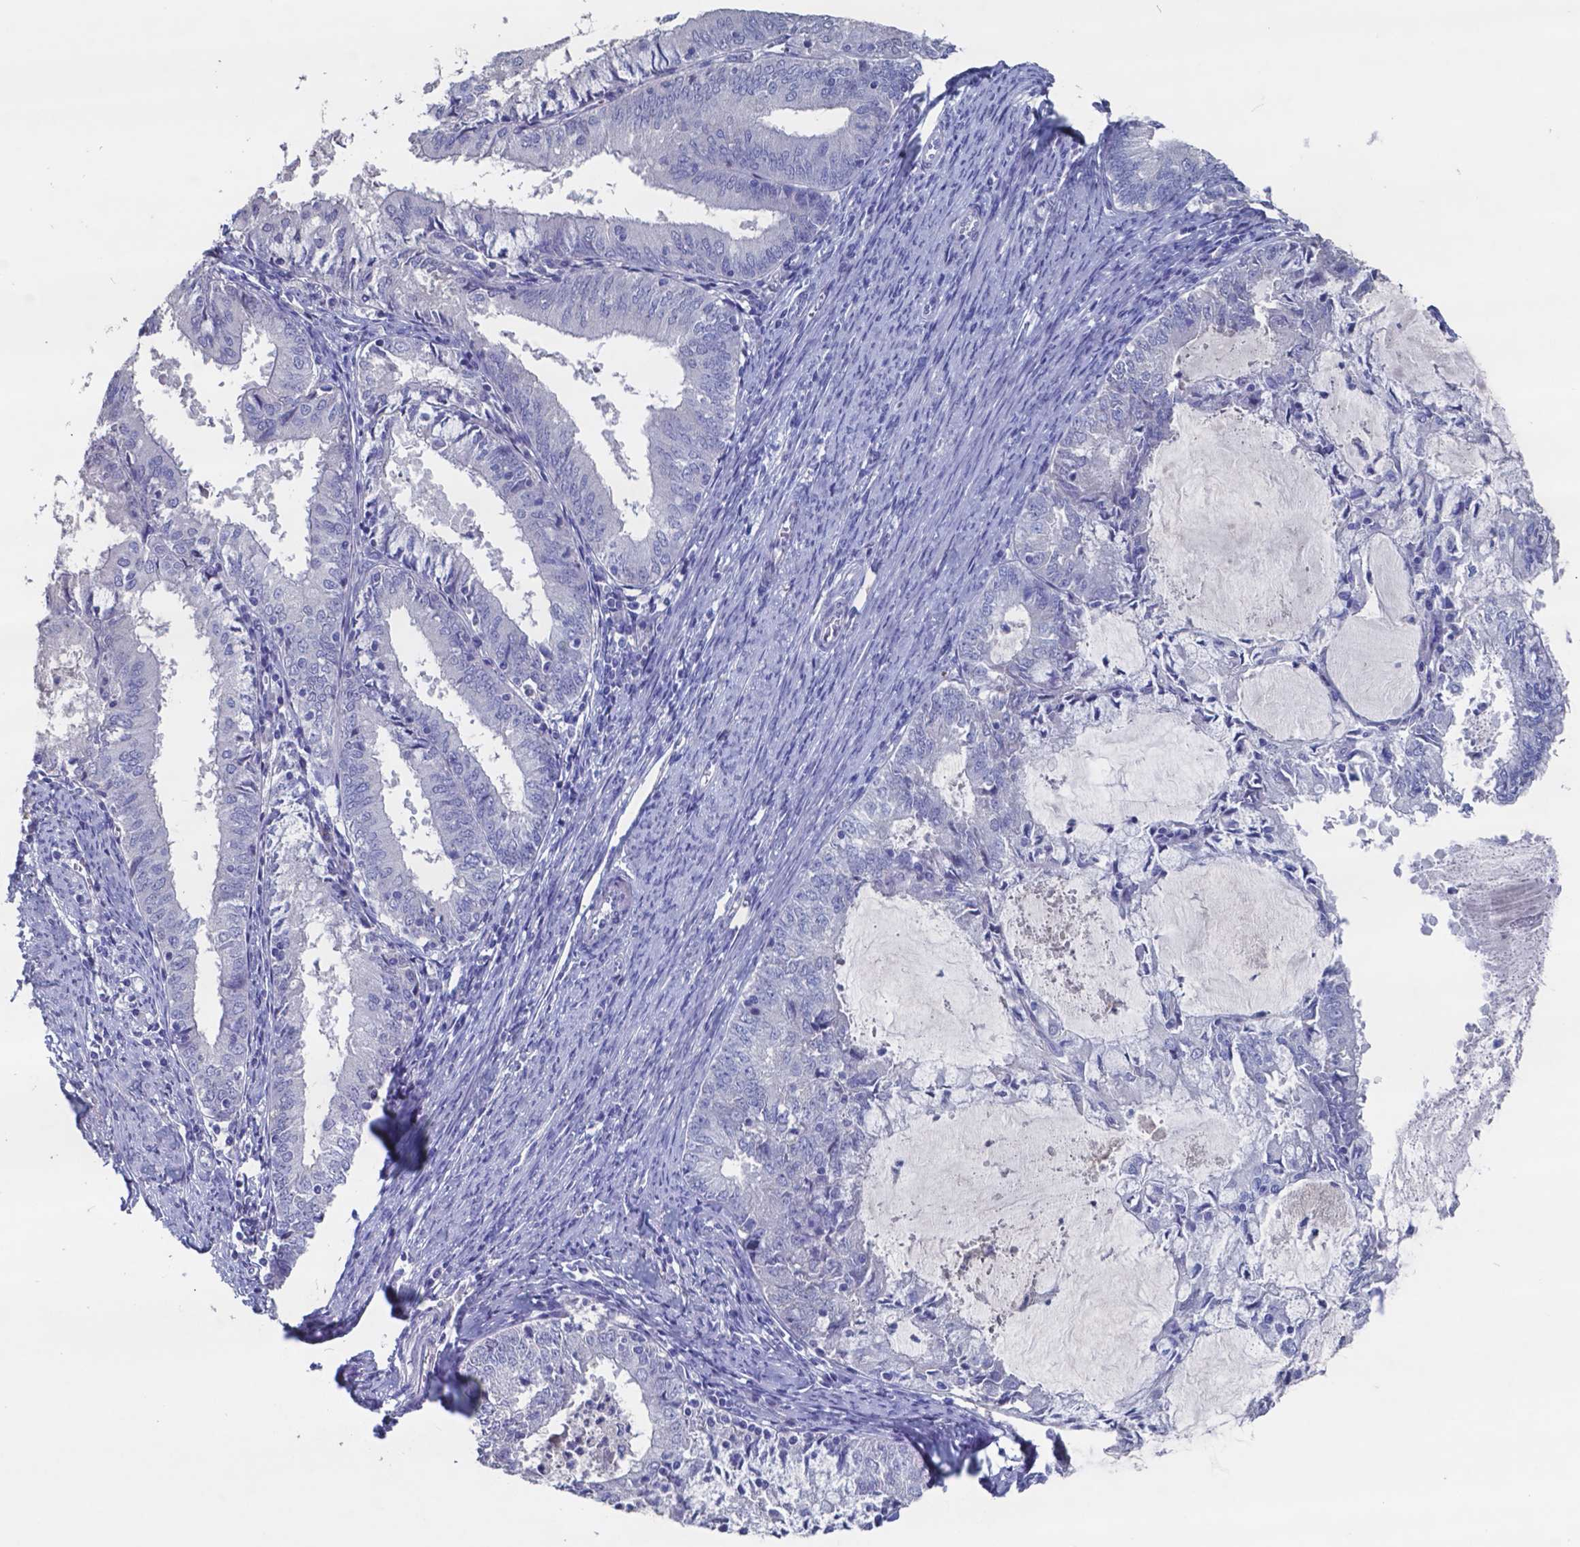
{"staining": {"intensity": "negative", "quantity": "none", "location": "none"}, "tissue": "endometrial cancer", "cell_type": "Tumor cells", "image_type": "cancer", "snomed": [{"axis": "morphology", "description": "Adenocarcinoma, NOS"}, {"axis": "topography", "description": "Endometrium"}], "caption": "DAB (3,3'-diaminobenzidine) immunohistochemical staining of human endometrial cancer (adenocarcinoma) demonstrates no significant expression in tumor cells. (Stains: DAB (3,3'-diaminobenzidine) immunohistochemistry with hematoxylin counter stain, Microscopy: brightfield microscopy at high magnification).", "gene": "TTR", "patient": {"sex": "female", "age": 57}}